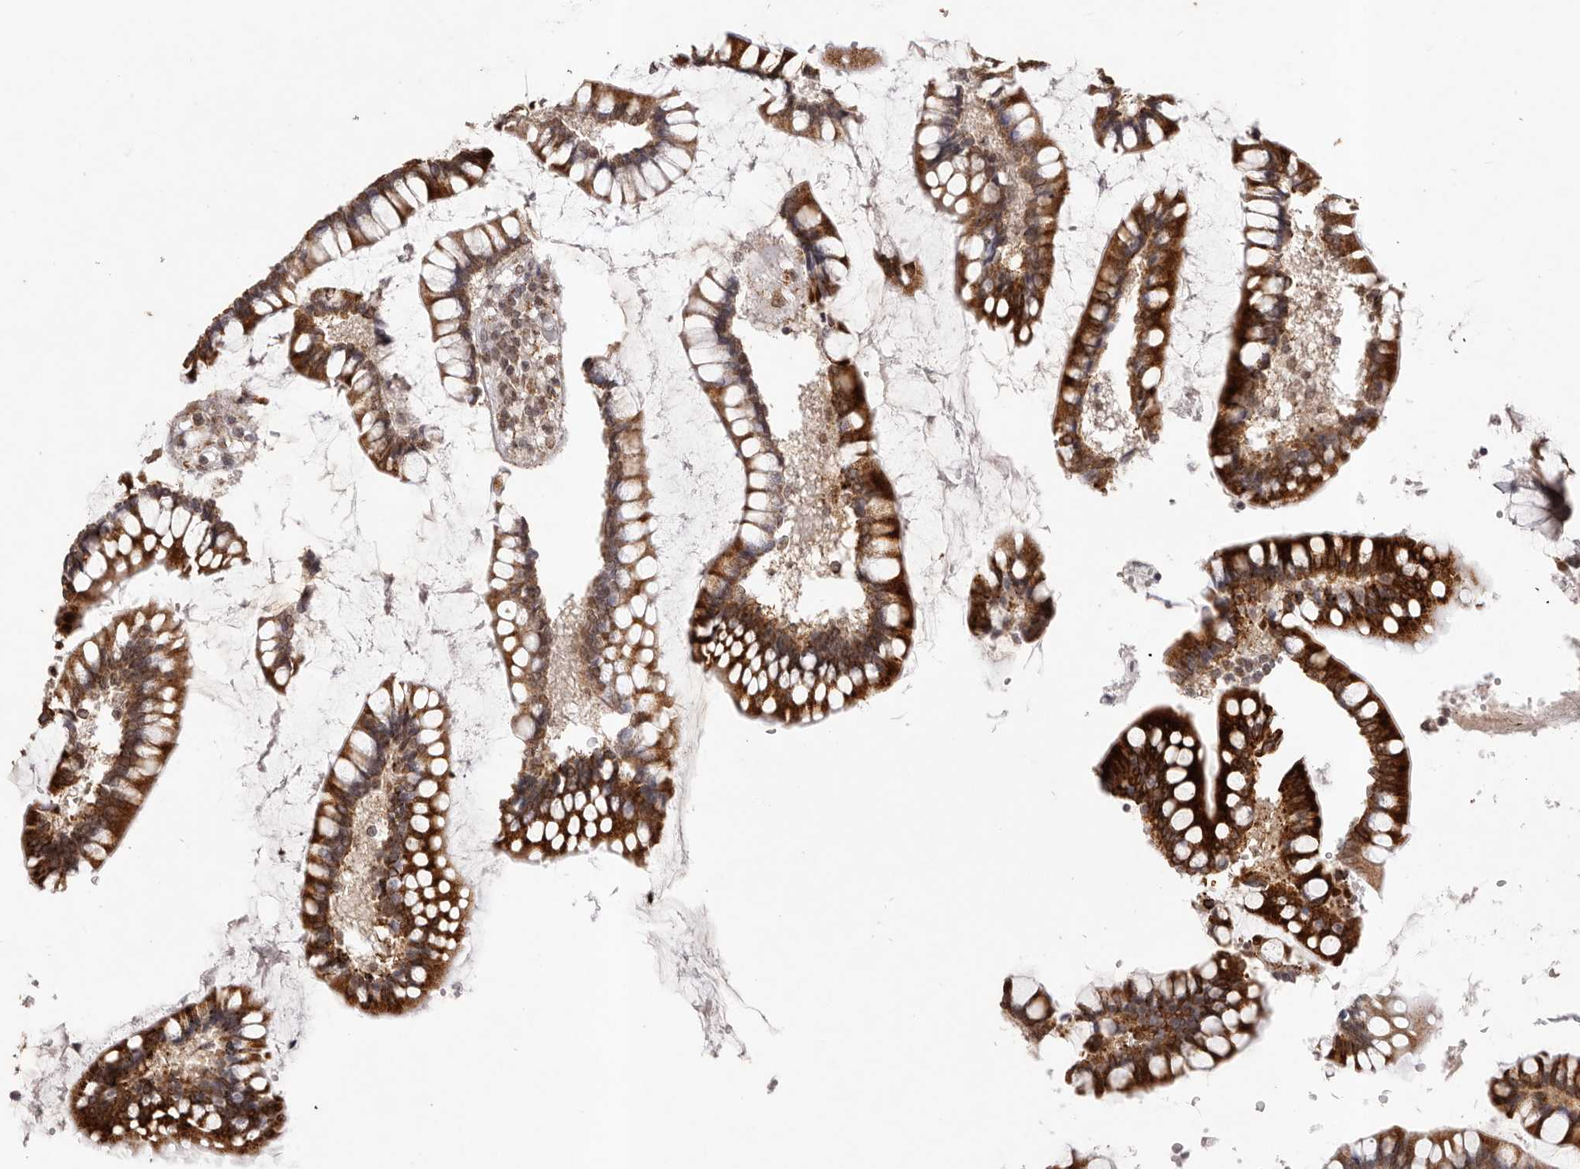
{"staining": {"intensity": "moderate", "quantity": ">75%", "location": "cytoplasmic/membranous"}, "tissue": "colon", "cell_type": "Endothelial cells", "image_type": "normal", "snomed": [{"axis": "morphology", "description": "Normal tissue, NOS"}, {"axis": "topography", "description": "Colon"}], "caption": "Benign colon demonstrates moderate cytoplasmic/membranous expression in about >75% of endothelial cells, visualized by immunohistochemistry.", "gene": "RPS6KA5", "patient": {"sex": "female", "age": 79}}